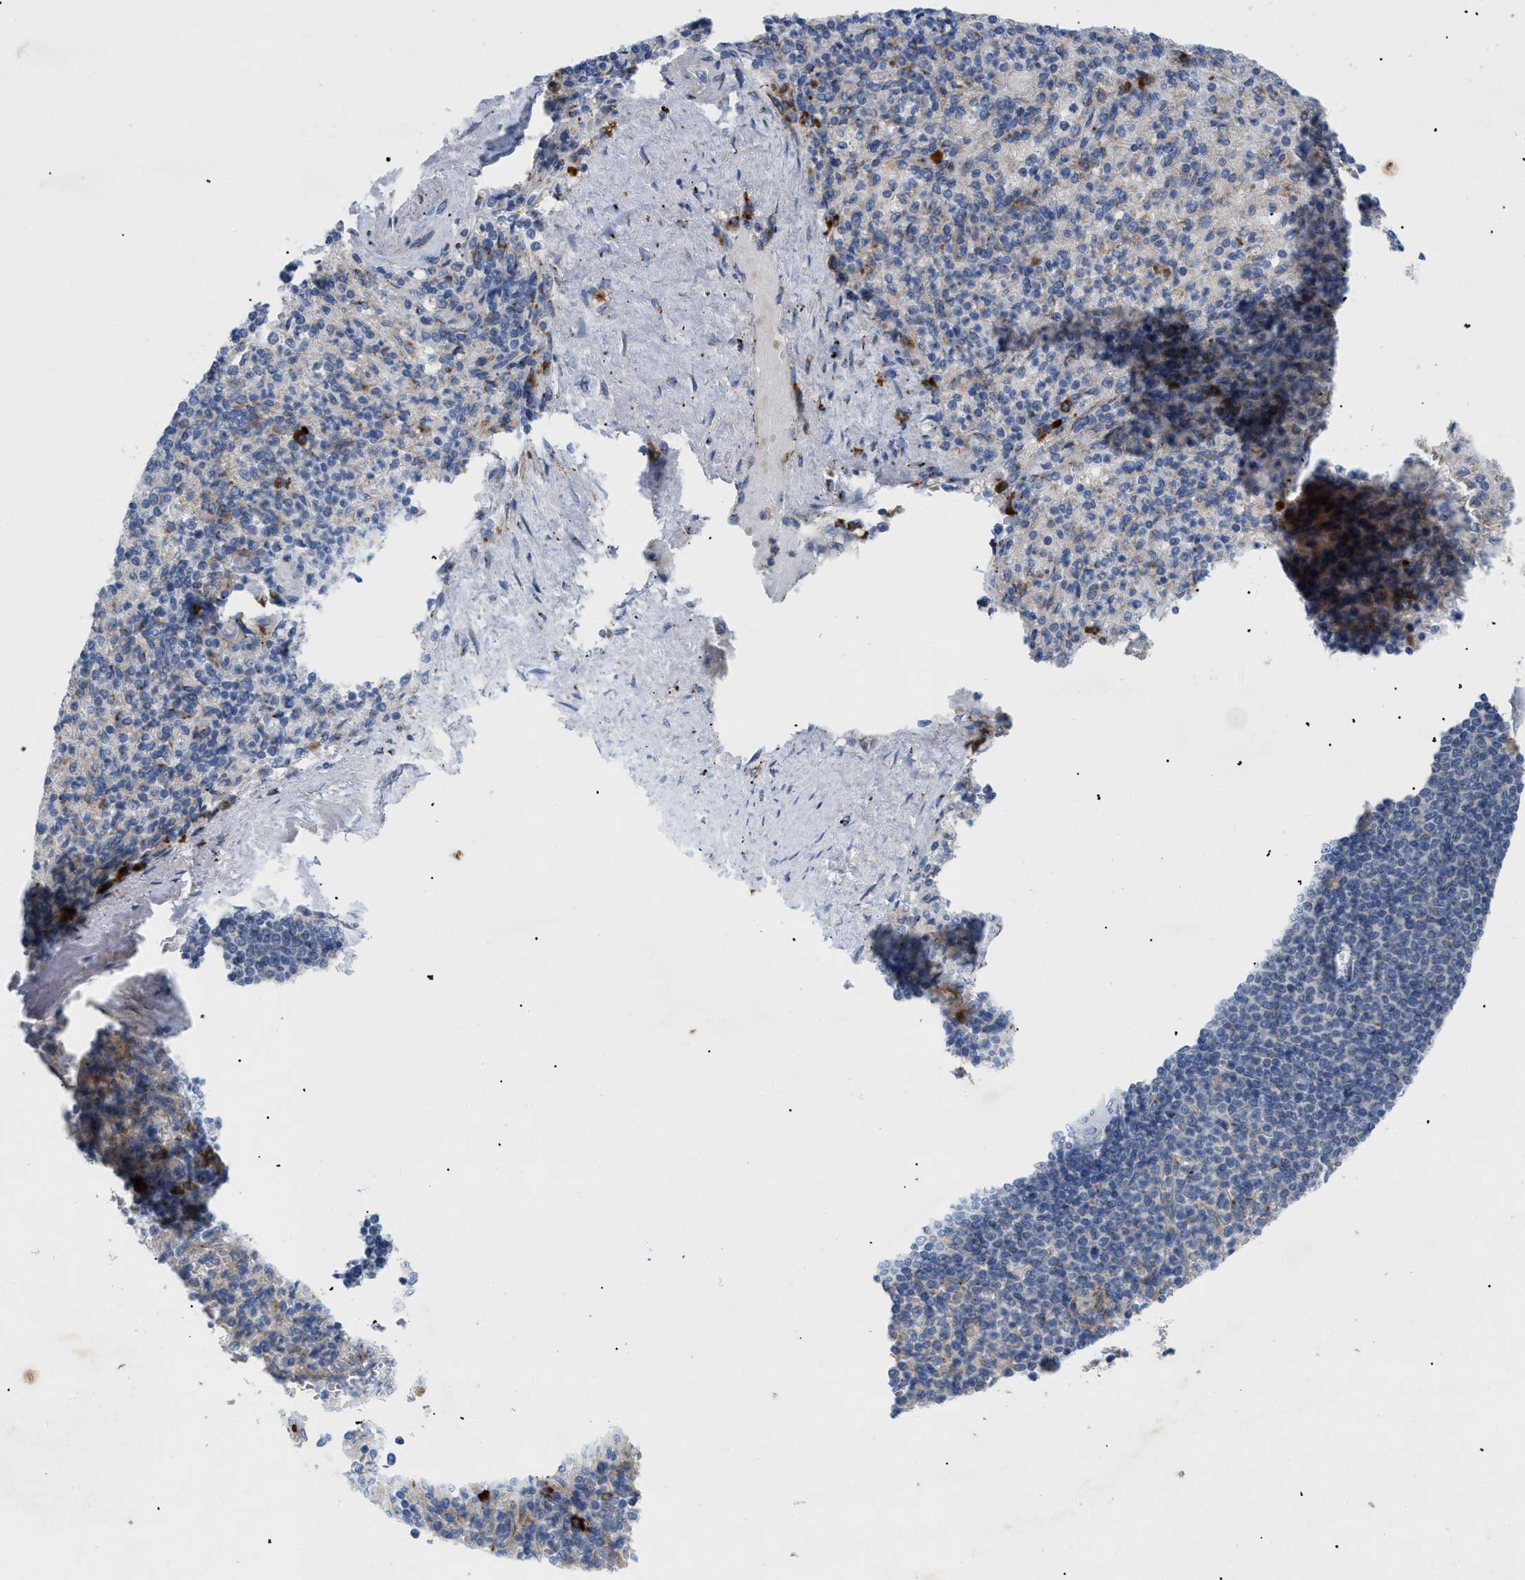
{"staining": {"intensity": "strong", "quantity": "<25%", "location": "cytoplasmic/membranous"}, "tissue": "spleen", "cell_type": "Cells in red pulp", "image_type": "normal", "snomed": [{"axis": "morphology", "description": "Normal tissue, NOS"}, {"axis": "topography", "description": "Spleen"}], "caption": "A medium amount of strong cytoplasmic/membranous expression is identified in about <25% of cells in red pulp in normal spleen.", "gene": "SLC50A1", "patient": {"sex": "female", "age": 74}}